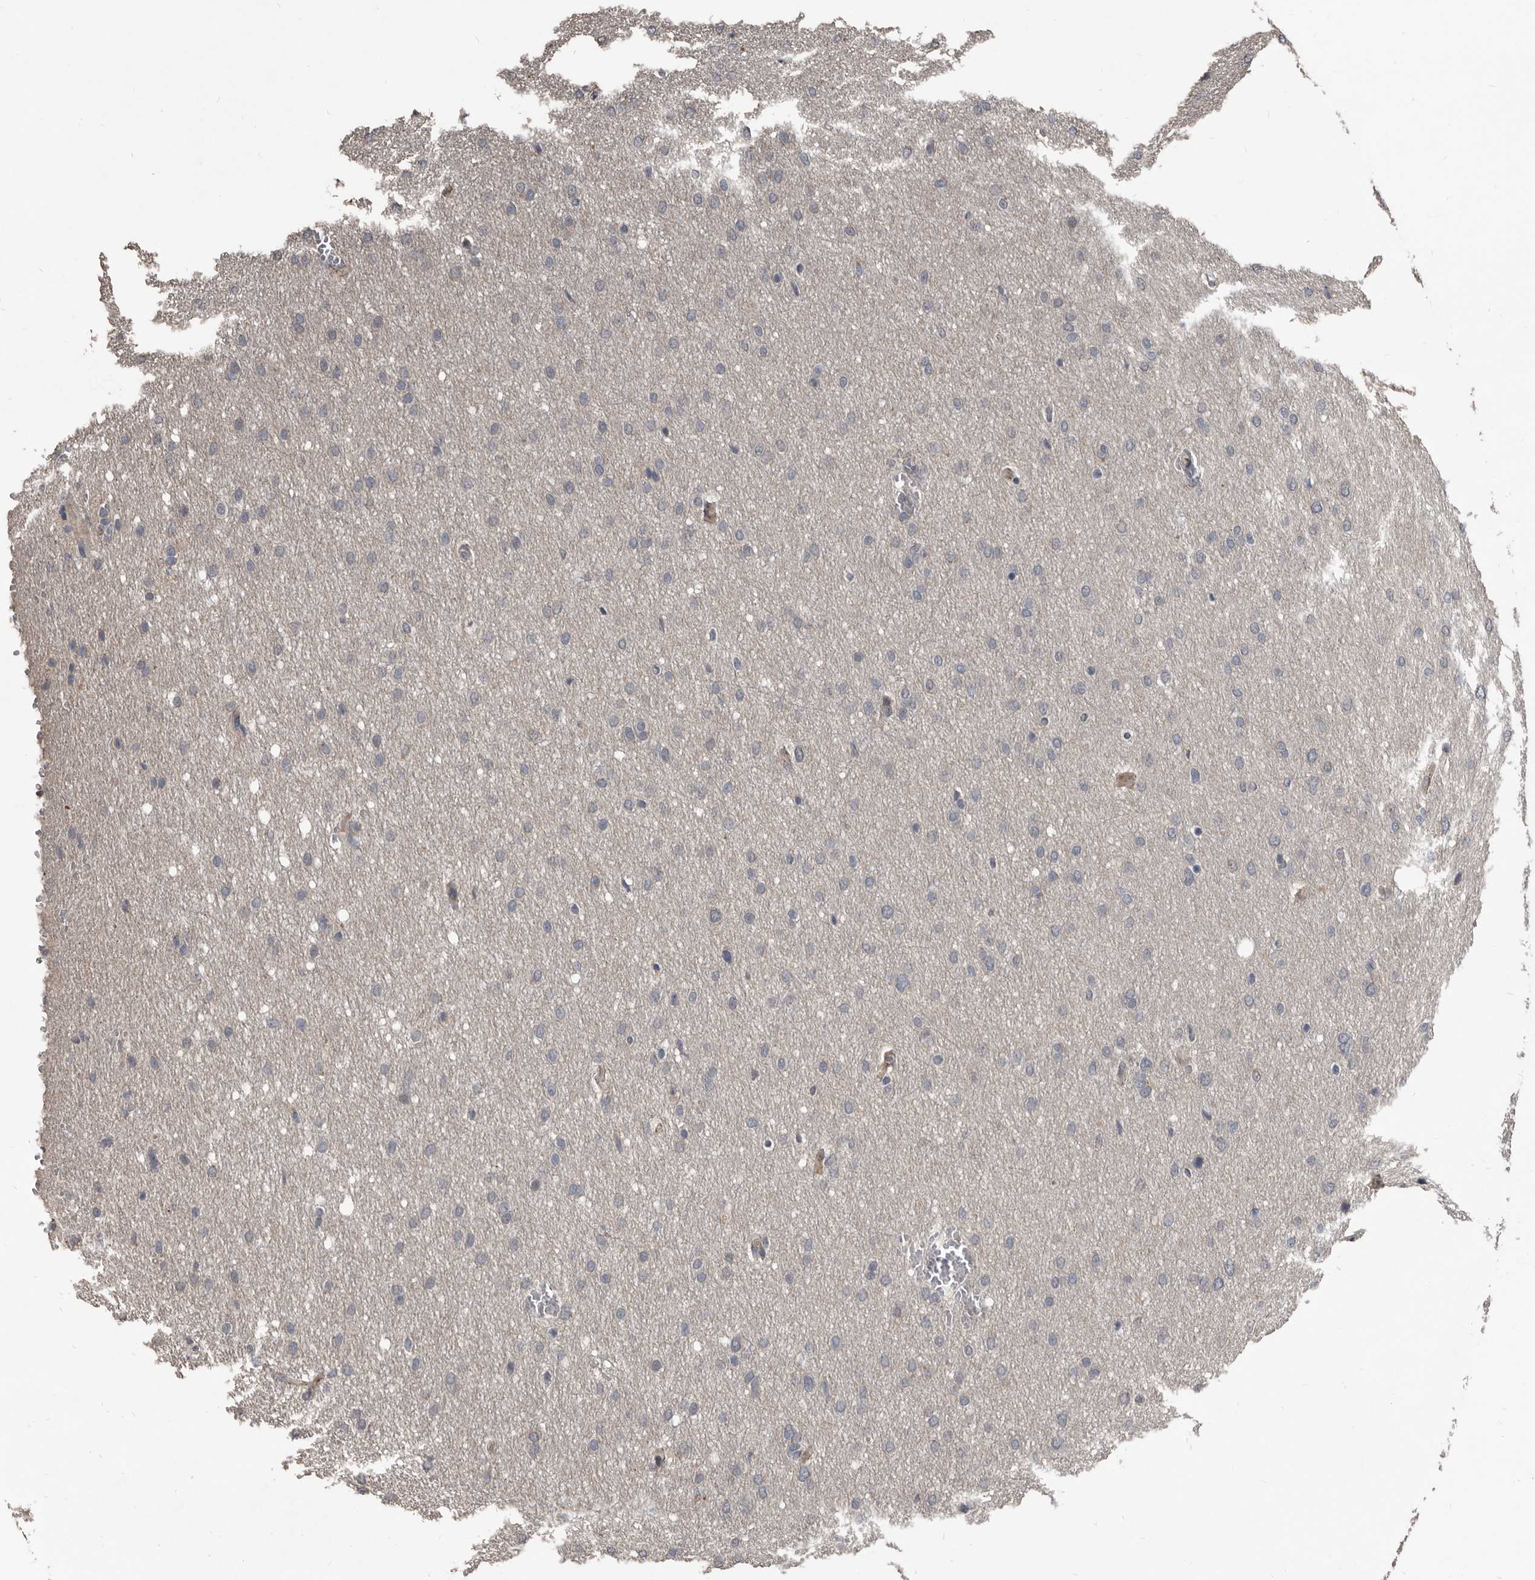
{"staining": {"intensity": "negative", "quantity": "none", "location": "none"}, "tissue": "glioma", "cell_type": "Tumor cells", "image_type": "cancer", "snomed": [{"axis": "morphology", "description": "Glioma, malignant, Low grade"}, {"axis": "topography", "description": "Brain"}], "caption": "Tumor cells show no significant protein staining in glioma.", "gene": "DHPS", "patient": {"sex": "female", "age": 37}}